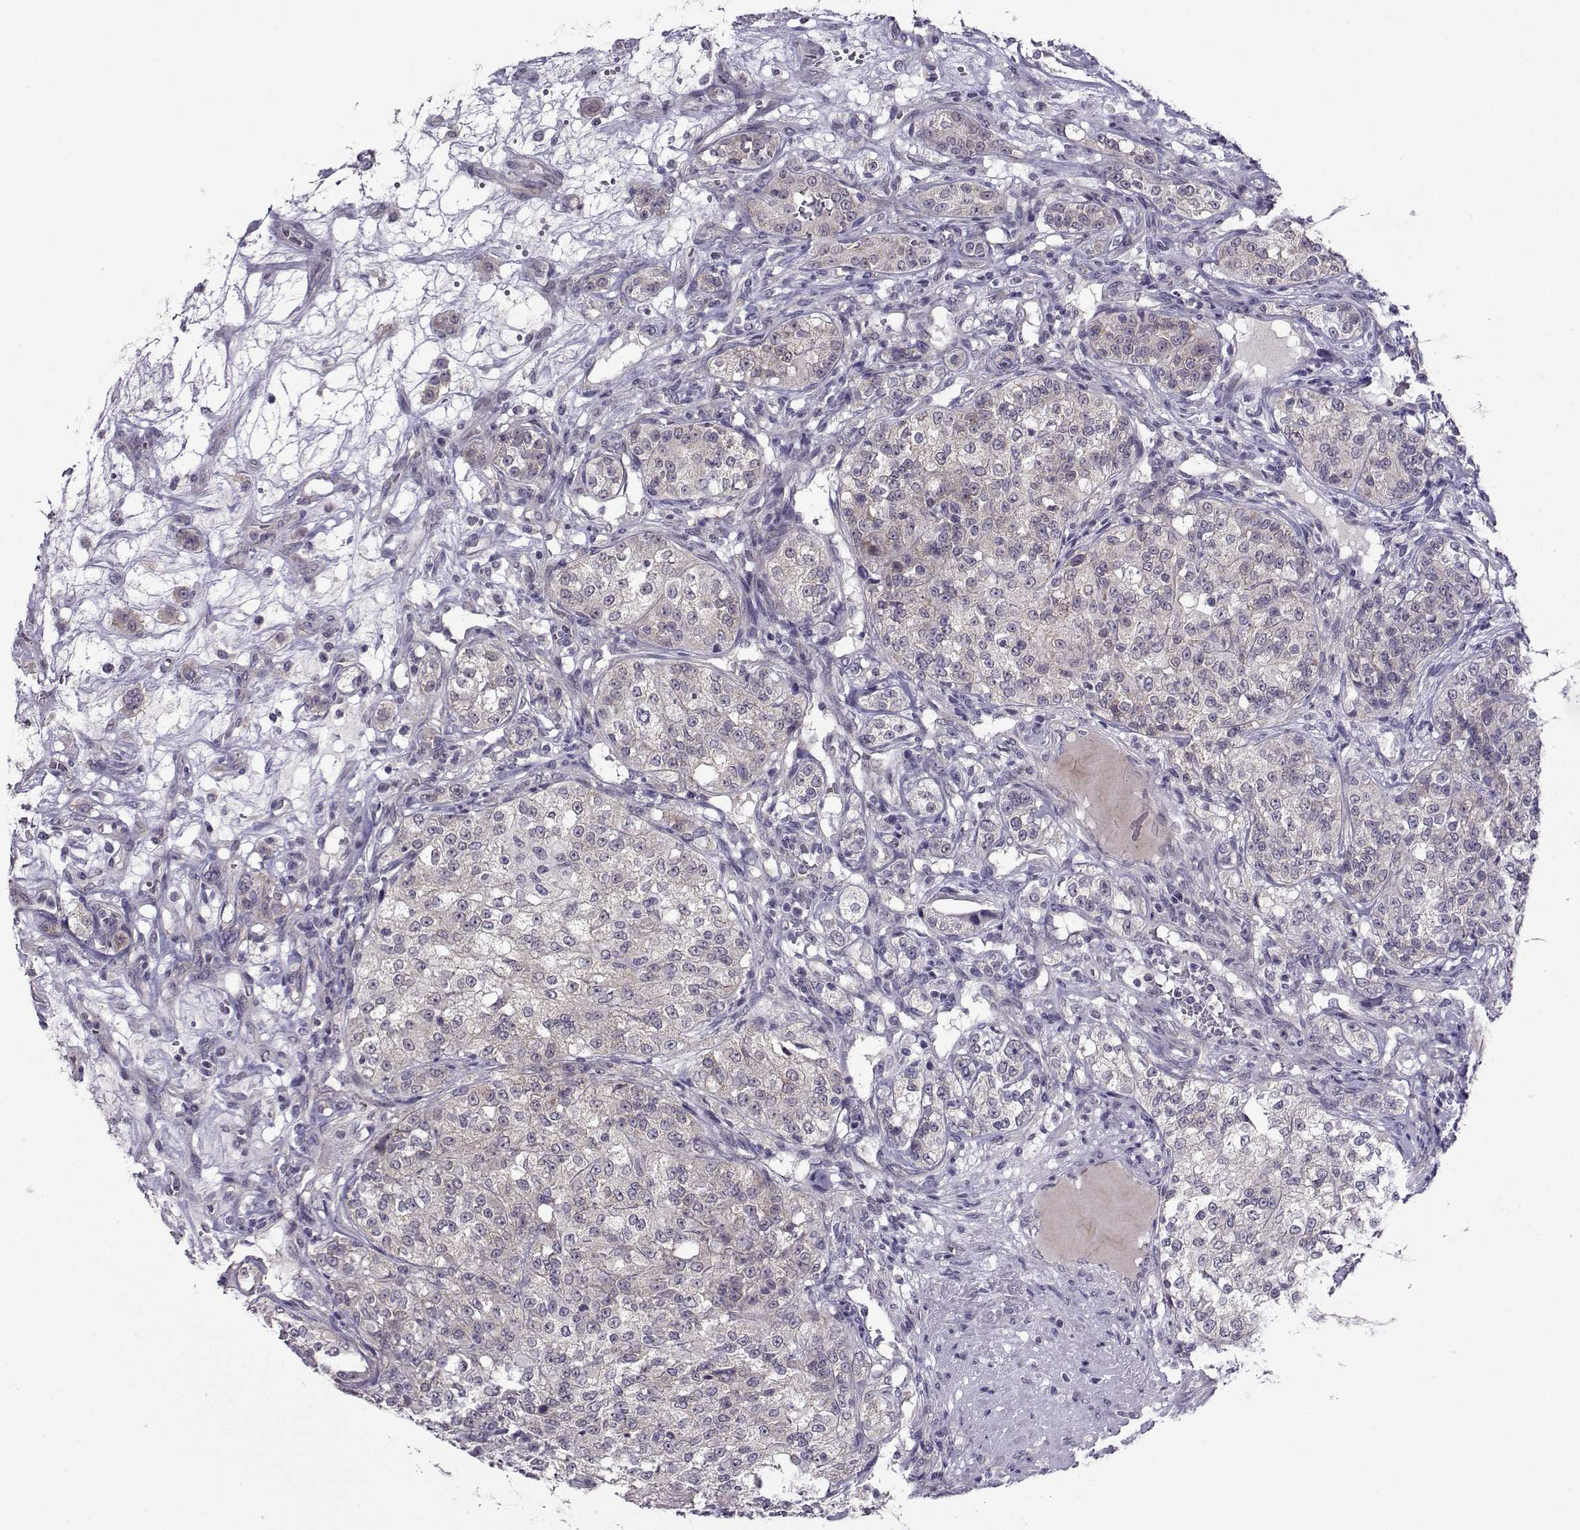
{"staining": {"intensity": "negative", "quantity": "none", "location": "none"}, "tissue": "renal cancer", "cell_type": "Tumor cells", "image_type": "cancer", "snomed": [{"axis": "morphology", "description": "Adenocarcinoma, NOS"}, {"axis": "topography", "description": "Kidney"}], "caption": "Image shows no protein expression in tumor cells of adenocarcinoma (renal) tissue.", "gene": "DDX20", "patient": {"sex": "female", "age": 63}}